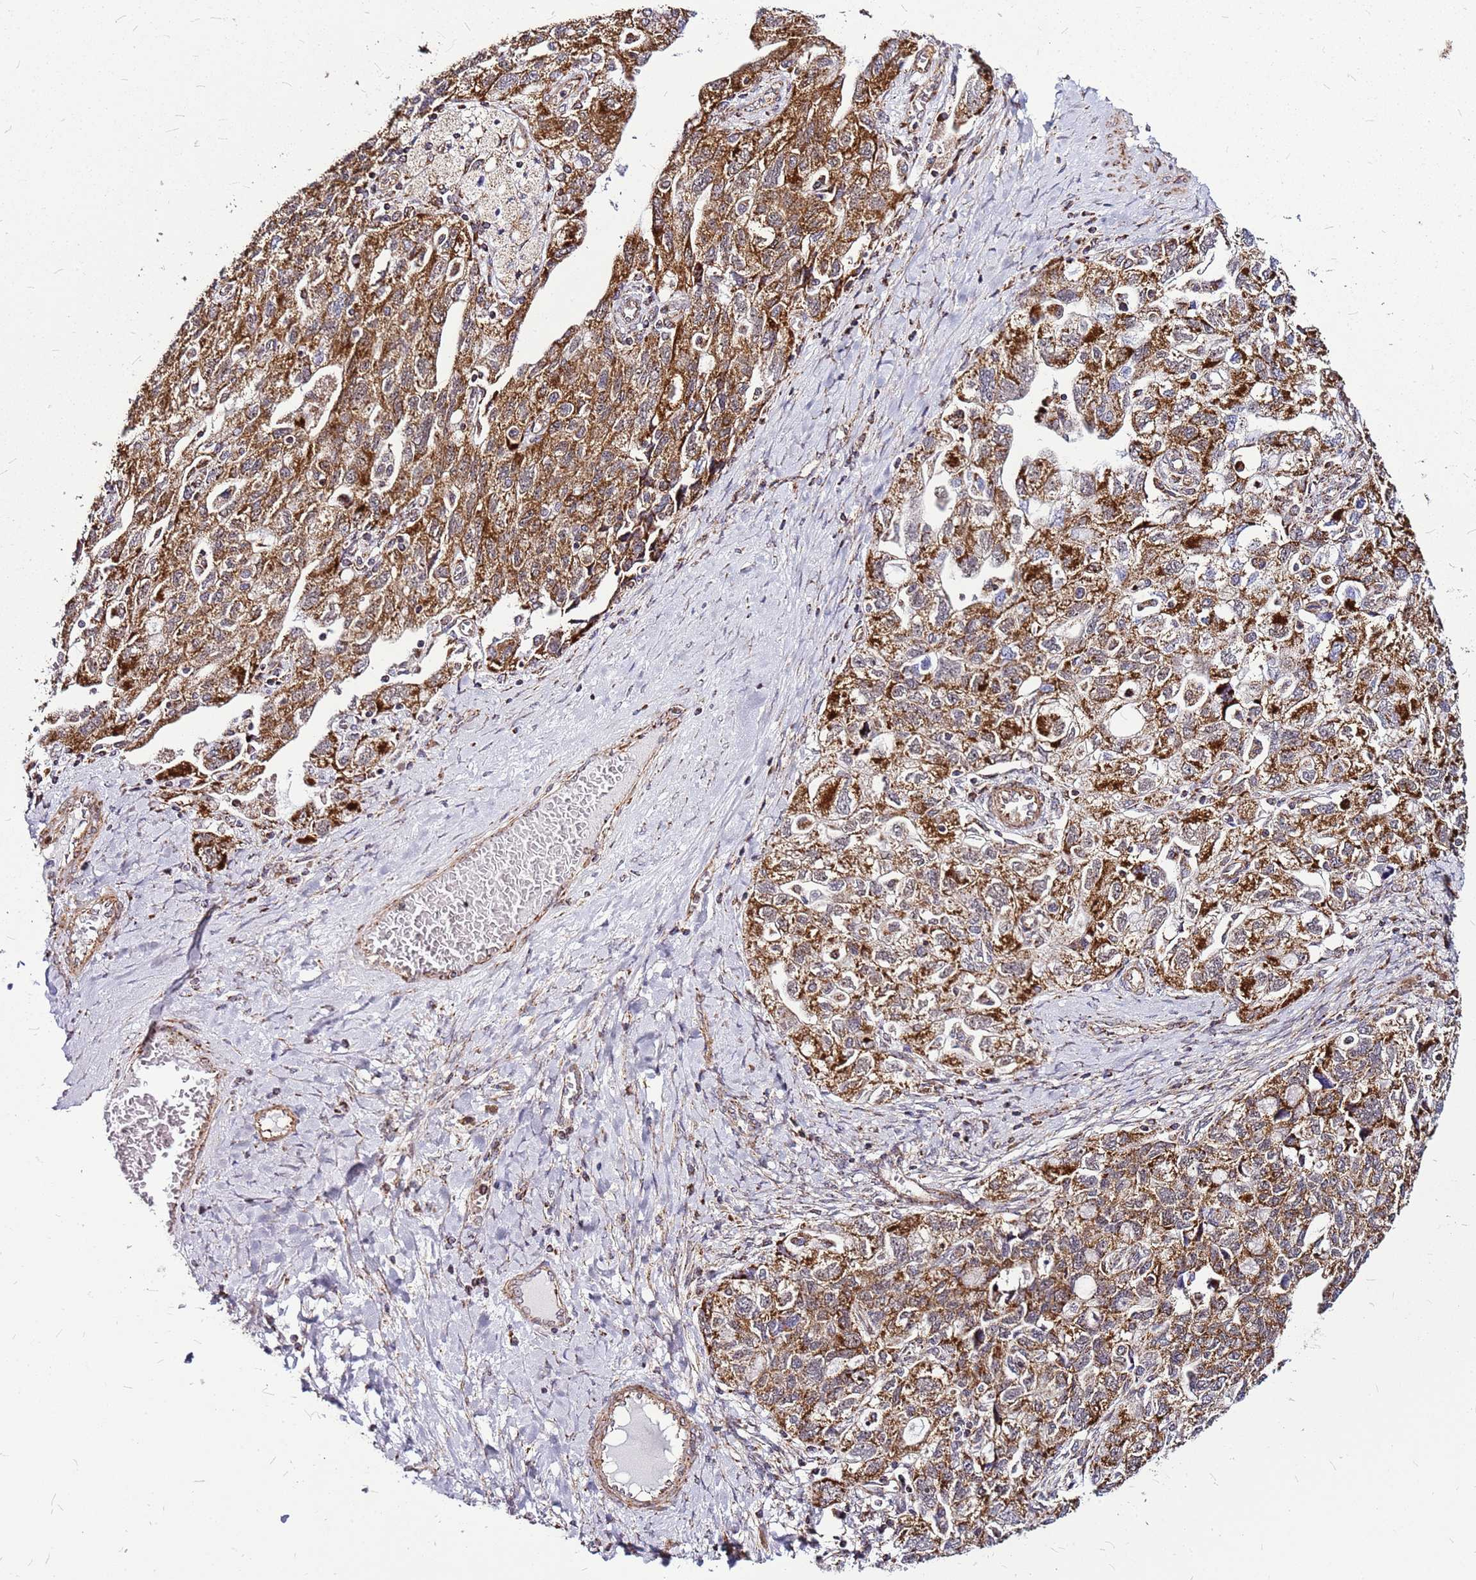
{"staining": {"intensity": "moderate", "quantity": ">75%", "location": "cytoplasmic/membranous"}, "tissue": "ovarian cancer", "cell_type": "Tumor cells", "image_type": "cancer", "snomed": [{"axis": "morphology", "description": "Carcinoma, NOS"}, {"axis": "morphology", "description": "Cystadenocarcinoma, serous, NOS"}, {"axis": "topography", "description": "Ovary"}], "caption": "Moderate cytoplasmic/membranous staining is appreciated in about >75% of tumor cells in carcinoma (ovarian).", "gene": "OR51T1", "patient": {"sex": "female", "age": 69}}